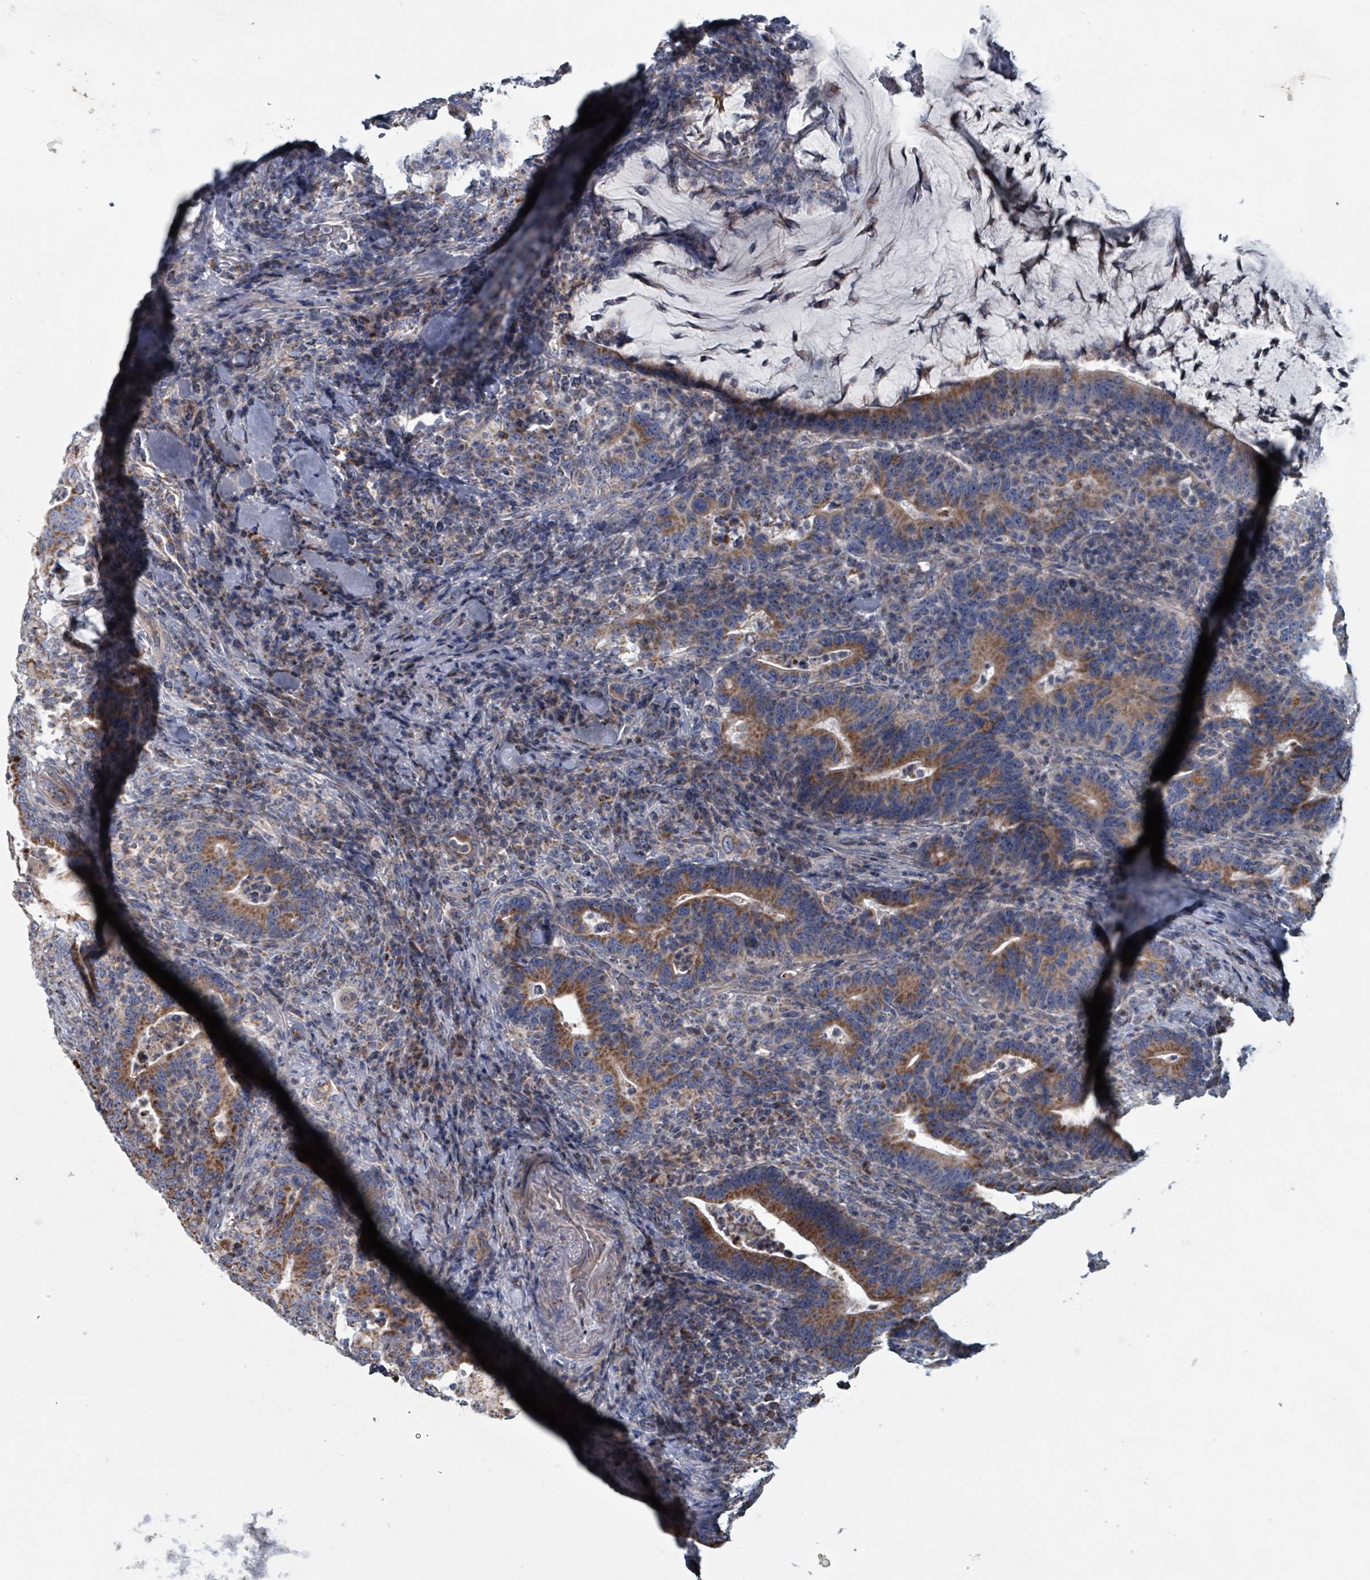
{"staining": {"intensity": "moderate", "quantity": ">75%", "location": "cytoplasmic/membranous"}, "tissue": "colorectal cancer", "cell_type": "Tumor cells", "image_type": "cancer", "snomed": [{"axis": "morphology", "description": "Adenocarcinoma, NOS"}, {"axis": "topography", "description": "Colon"}], "caption": "Tumor cells demonstrate medium levels of moderate cytoplasmic/membranous expression in about >75% of cells in human adenocarcinoma (colorectal).", "gene": "ABHD18", "patient": {"sex": "female", "age": 66}}